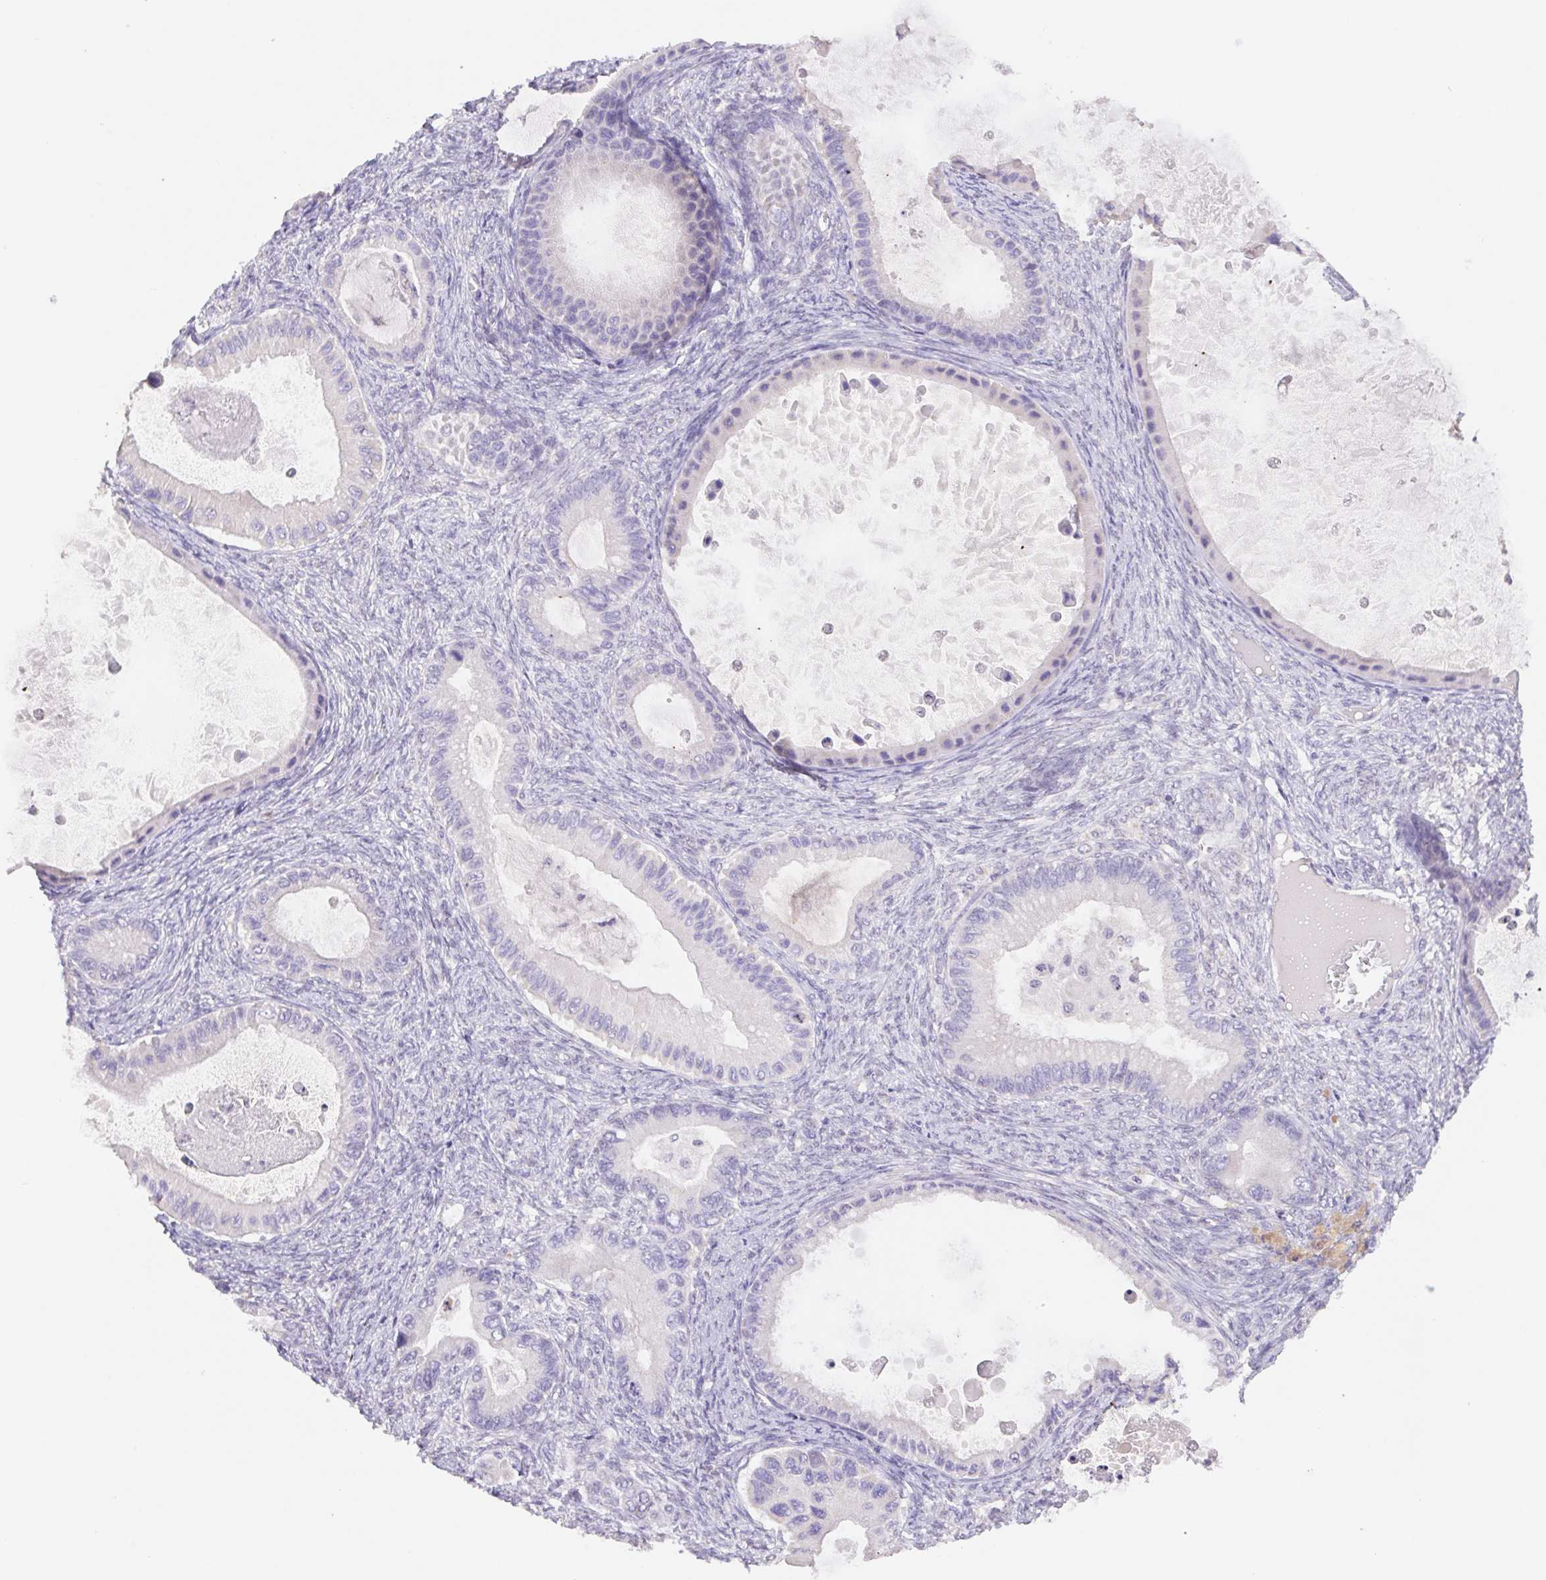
{"staining": {"intensity": "negative", "quantity": "none", "location": "none"}, "tissue": "ovarian cancer", "cell_type": "Tumor cells", "image_type": "cancer", "snomed": [{"axis": "morphology", "description": "Cystadenocarcinoma, mucinous, NOS"}, {"axis": "topography", "description": "Ovary"}], "caption": "Mucinous cystadenocarcinoma (ovarian) was stained to show a protein in brown. There is no significant staining in tumor cells.", "gene": "FKBP6", "patient": {"sex": "female", "age": 64}}